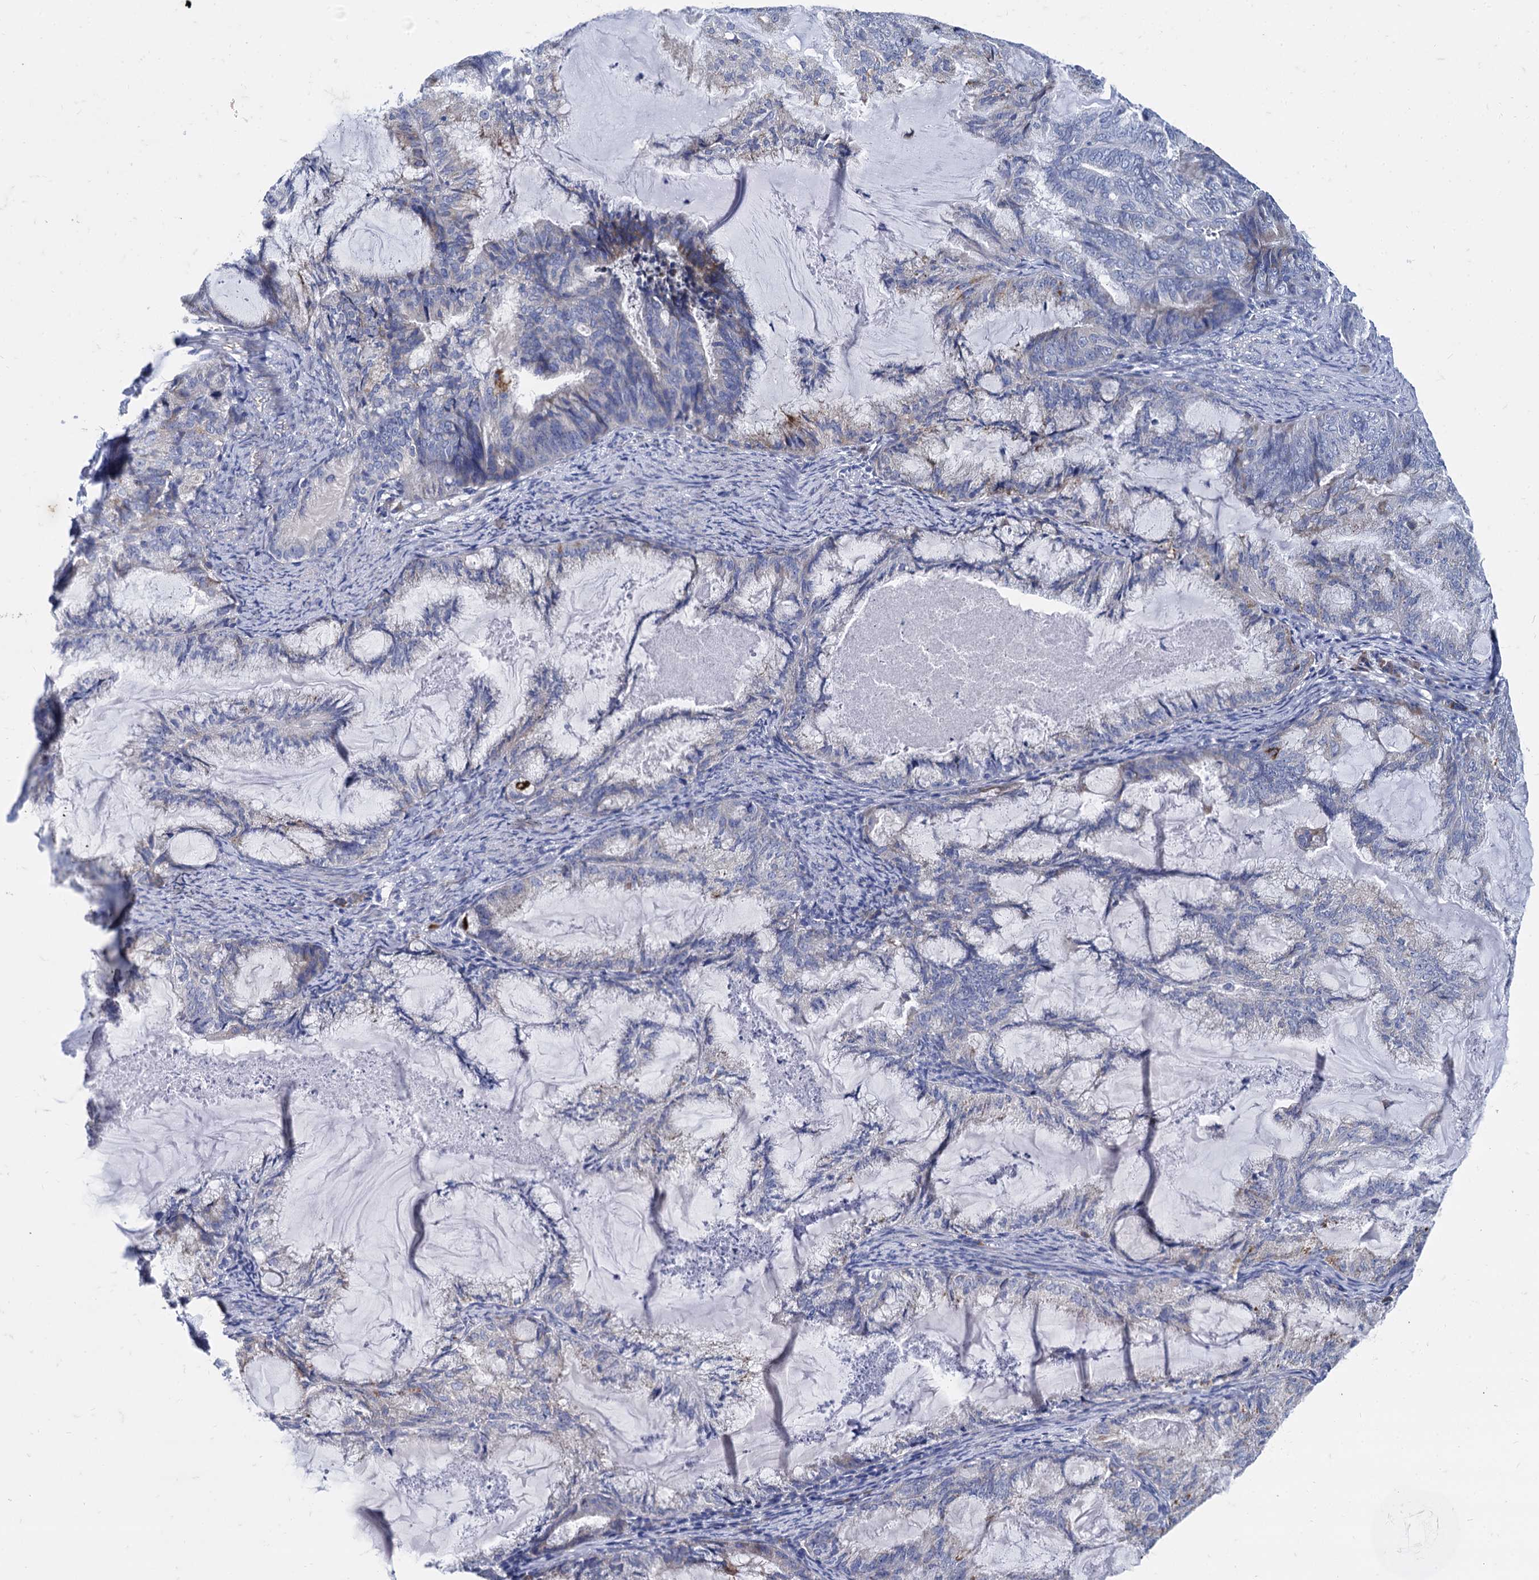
{"staining": {"intensity": "weak", "quantity": "<25%", "location": "cytoplasmic/membranous"}, "tissue": "endometrial cancer", "cell_type": "Tumor cells", "image_type": "cancer", "snomed": [{"axis": "morphology", "description": "Adenocarcinoma, NOS"}, {"axis": "topography", "description": "Endometrium"}], "caption": "Histopathology image shows no protein expression in tumor cells of endometrial adenocarcinoma tissue.", "gene": "FOXR2", "patient": {"sex": "female", "age": 86}}